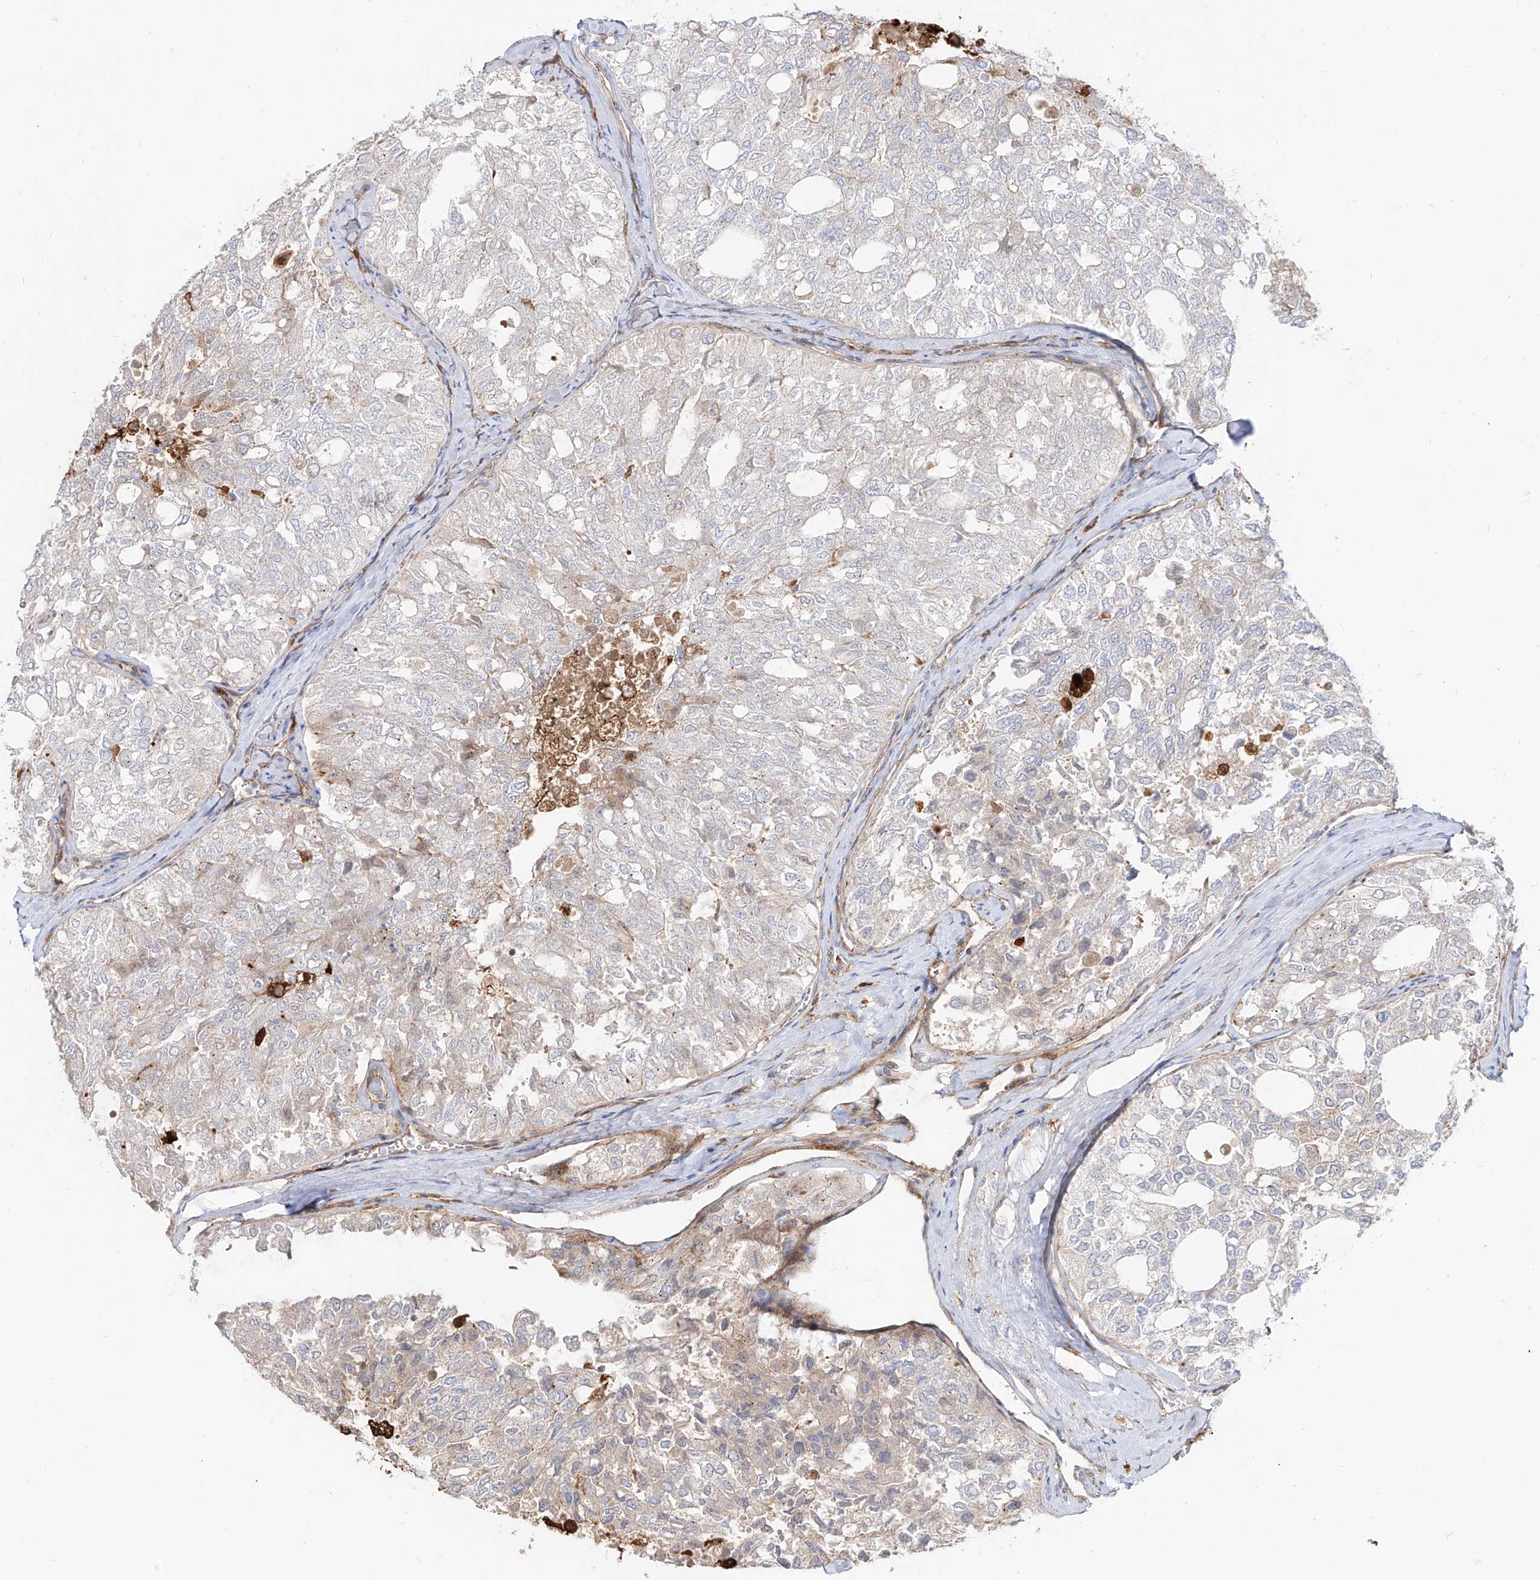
{"staining": {"intensity": "negative", "quantity": "none", "location": "none"}, "tissue": "thyroid cancer", "cell_type": "Tumor cells", "image_type": "cancer", "snomed": [{"axis": "morphology", "description": "Follicular adenoma carcinoma, NOS"}, {"axis": "topography", "description": "Thyroid gland"}], "caption": "This is an IHC micrograph of human thyroid cancer (follicular adenoma carcinoma). There is no staining in tumor cells.", "gene": "KYNU", "patient": {"sex": "male", "age": 75}}